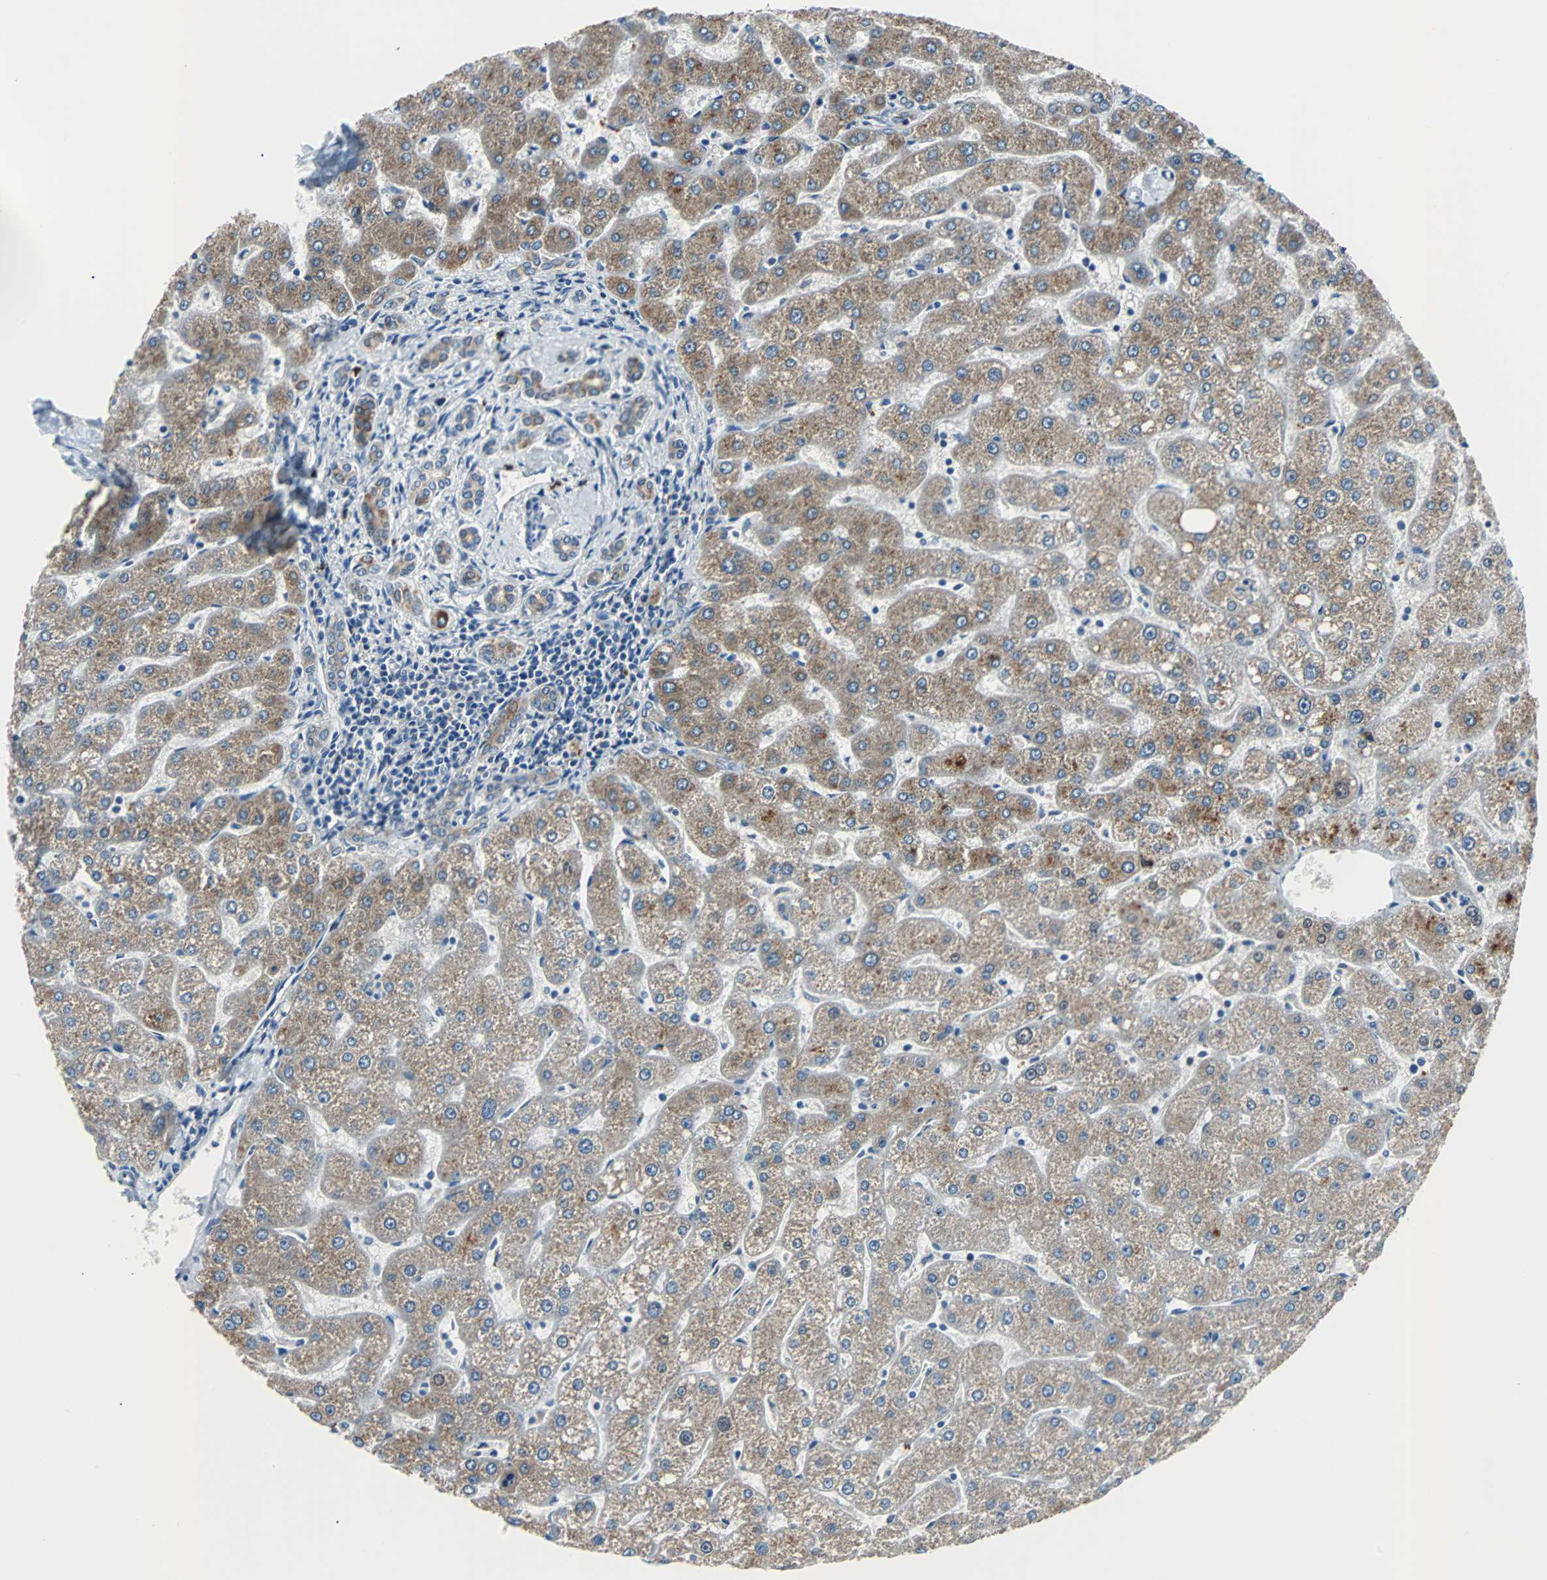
{"staining": {"intensity": "weak", "quantity": ">75%", "location": "cytoplasmic/membranous"}, "tissue": "liver", "cell_type": "Cholangiocytes", "image_type": "normal", "snomed": [{"axis": "morphology", "description": "Normal tissue, NOS"}, {"axis": "topography", "description": "Liver"}], "caption": "Immunohistochemical staining of normal liver reveals >75% levels of weak cytoplasmic/membranous protein expression in about >75% of cholangiocytes. Immunohistochemistry stains the protein of interest in brown and the nuclei are stained blue.", "gene": "PDIA4", "patient": {"sex": "male", "age": 67}}